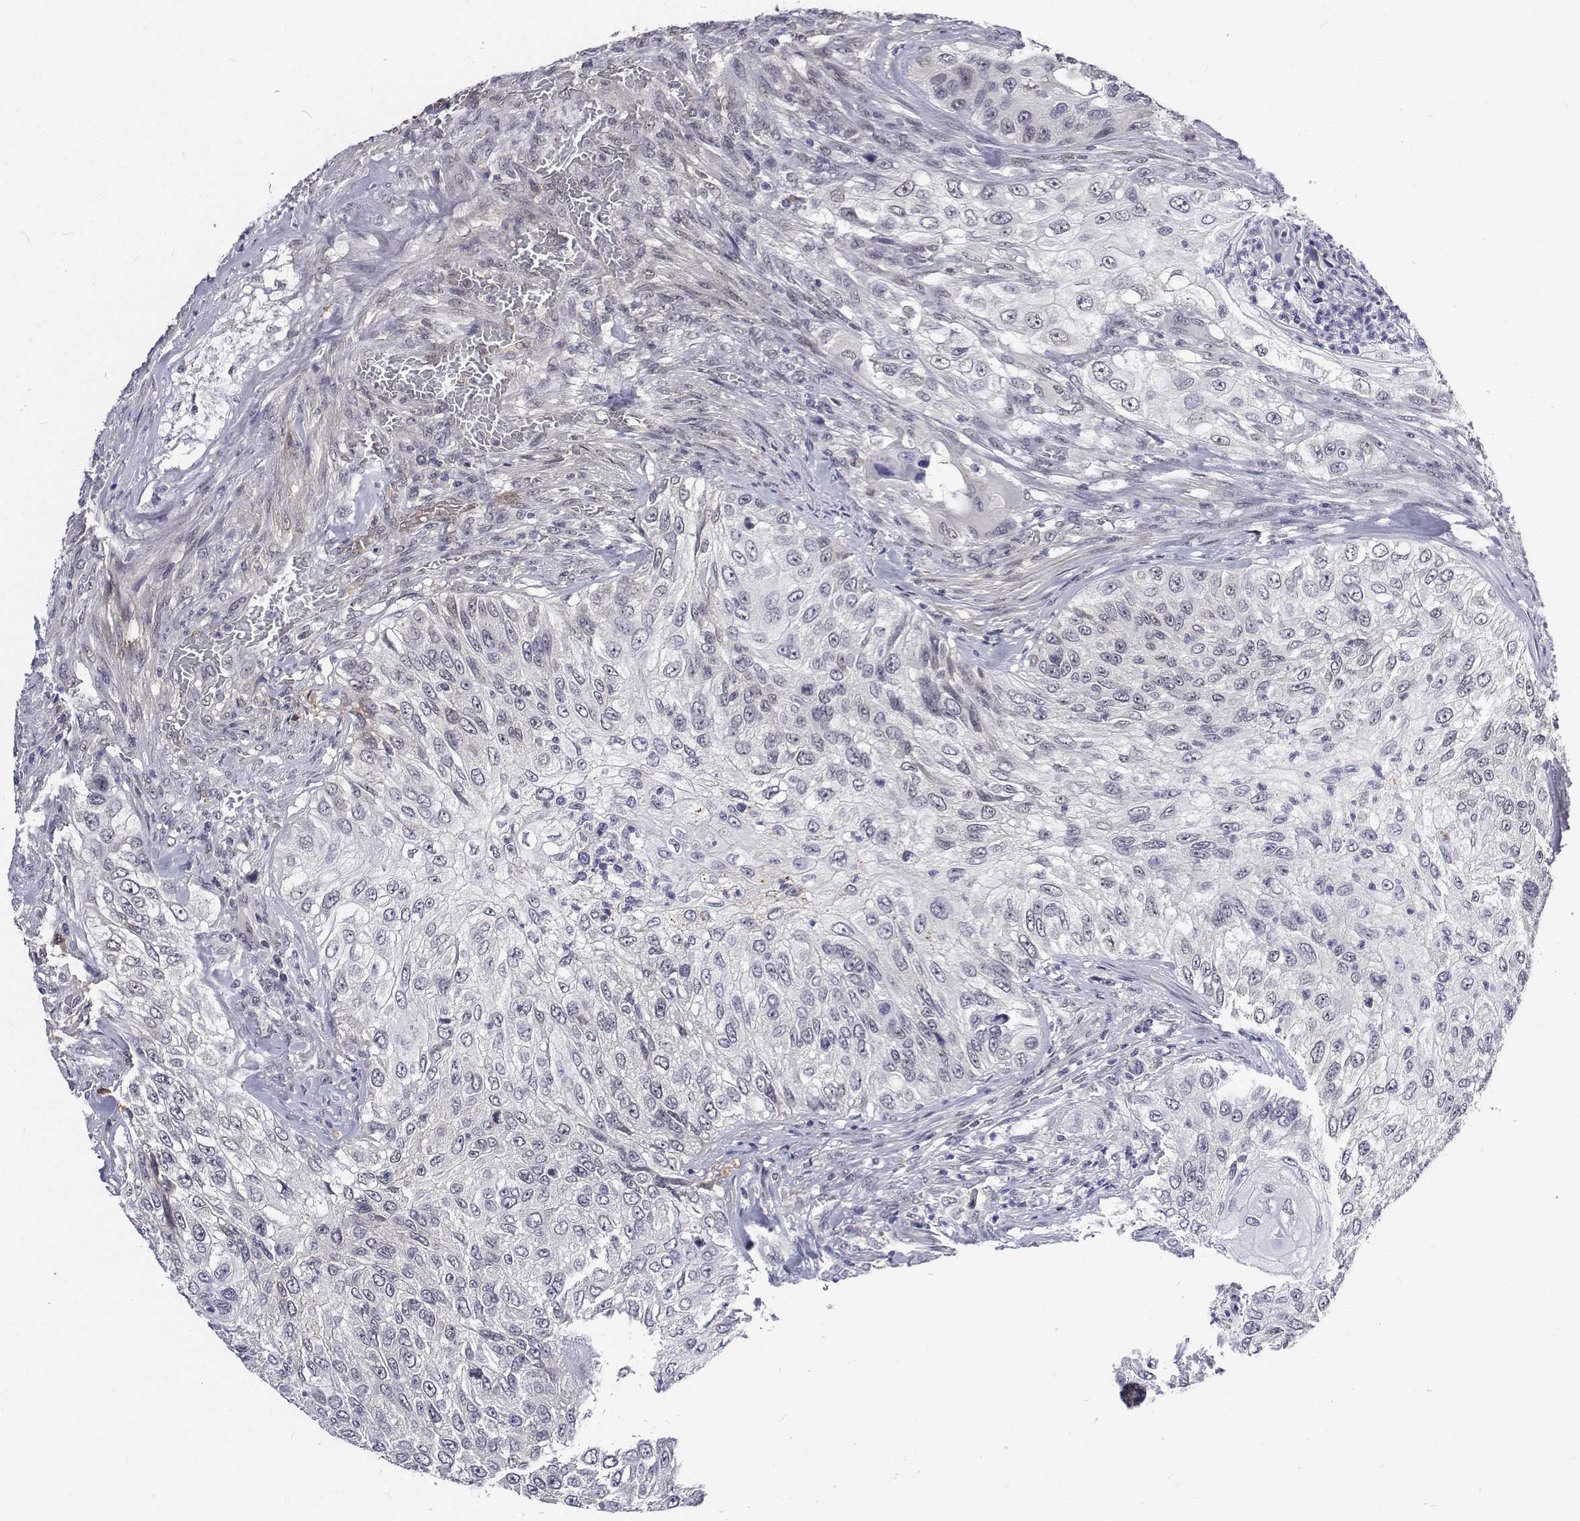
{"staining": {"intensity": "negative", "quantity": "none", "location": "none"}, "tissue": "urothelial cancer", "cell_type": "Tumor cells", "image_type": "cancer", "snomed": [{"axis": "morphology", "description": "Urothelial carcinoma, High grade"}, {"axis": "topography", "description": "Urinary bladder"}], "caption": "Histopathology image shows no protein expression in tumor cells of urothelial cancer tissue.", "gene": "ATRX", "patient": {"sex": "female", "age": 60}}